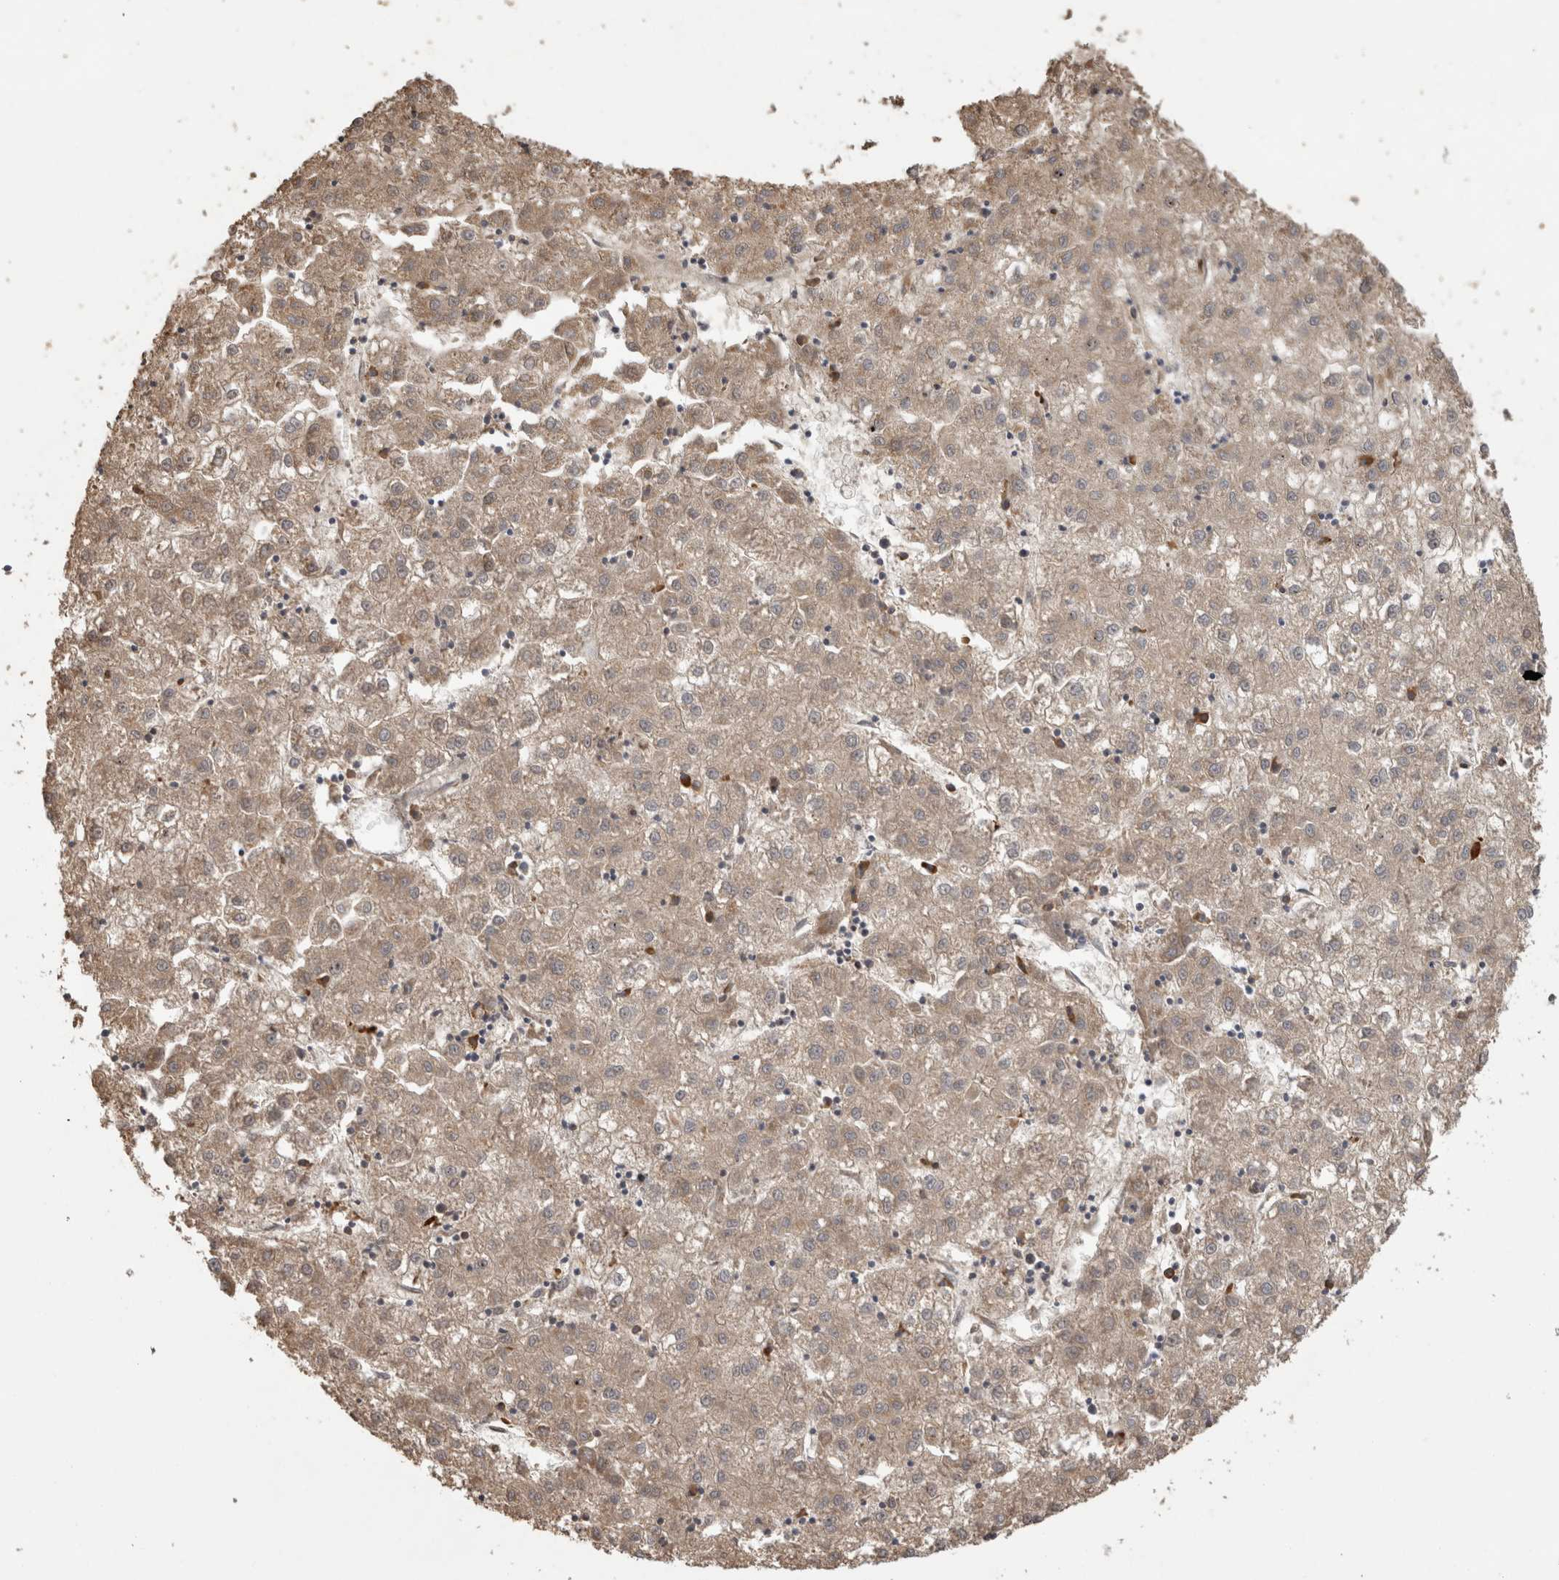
{"staining": {"intensity": "weak", "quantity": ">75%", "location": "cytoplasmic/membranous"}, "tissue": "liver cancer", "cell_type": "Tumor cells", "image_type": "cancer", "snomed": [{"axis": "morphology", "description": "Carcinoma, Hepatocellular, NOS"}, {"axis": "topography", "description": "Liver"}], "caption": "A brown stain shows weak cytoplasmic/membranous positivity of a protein in human liver cancer (hepatocellular carcinoma) tumor cells.", "gene": "TBCE", "patient": {"sex": "male", "age": 72}}